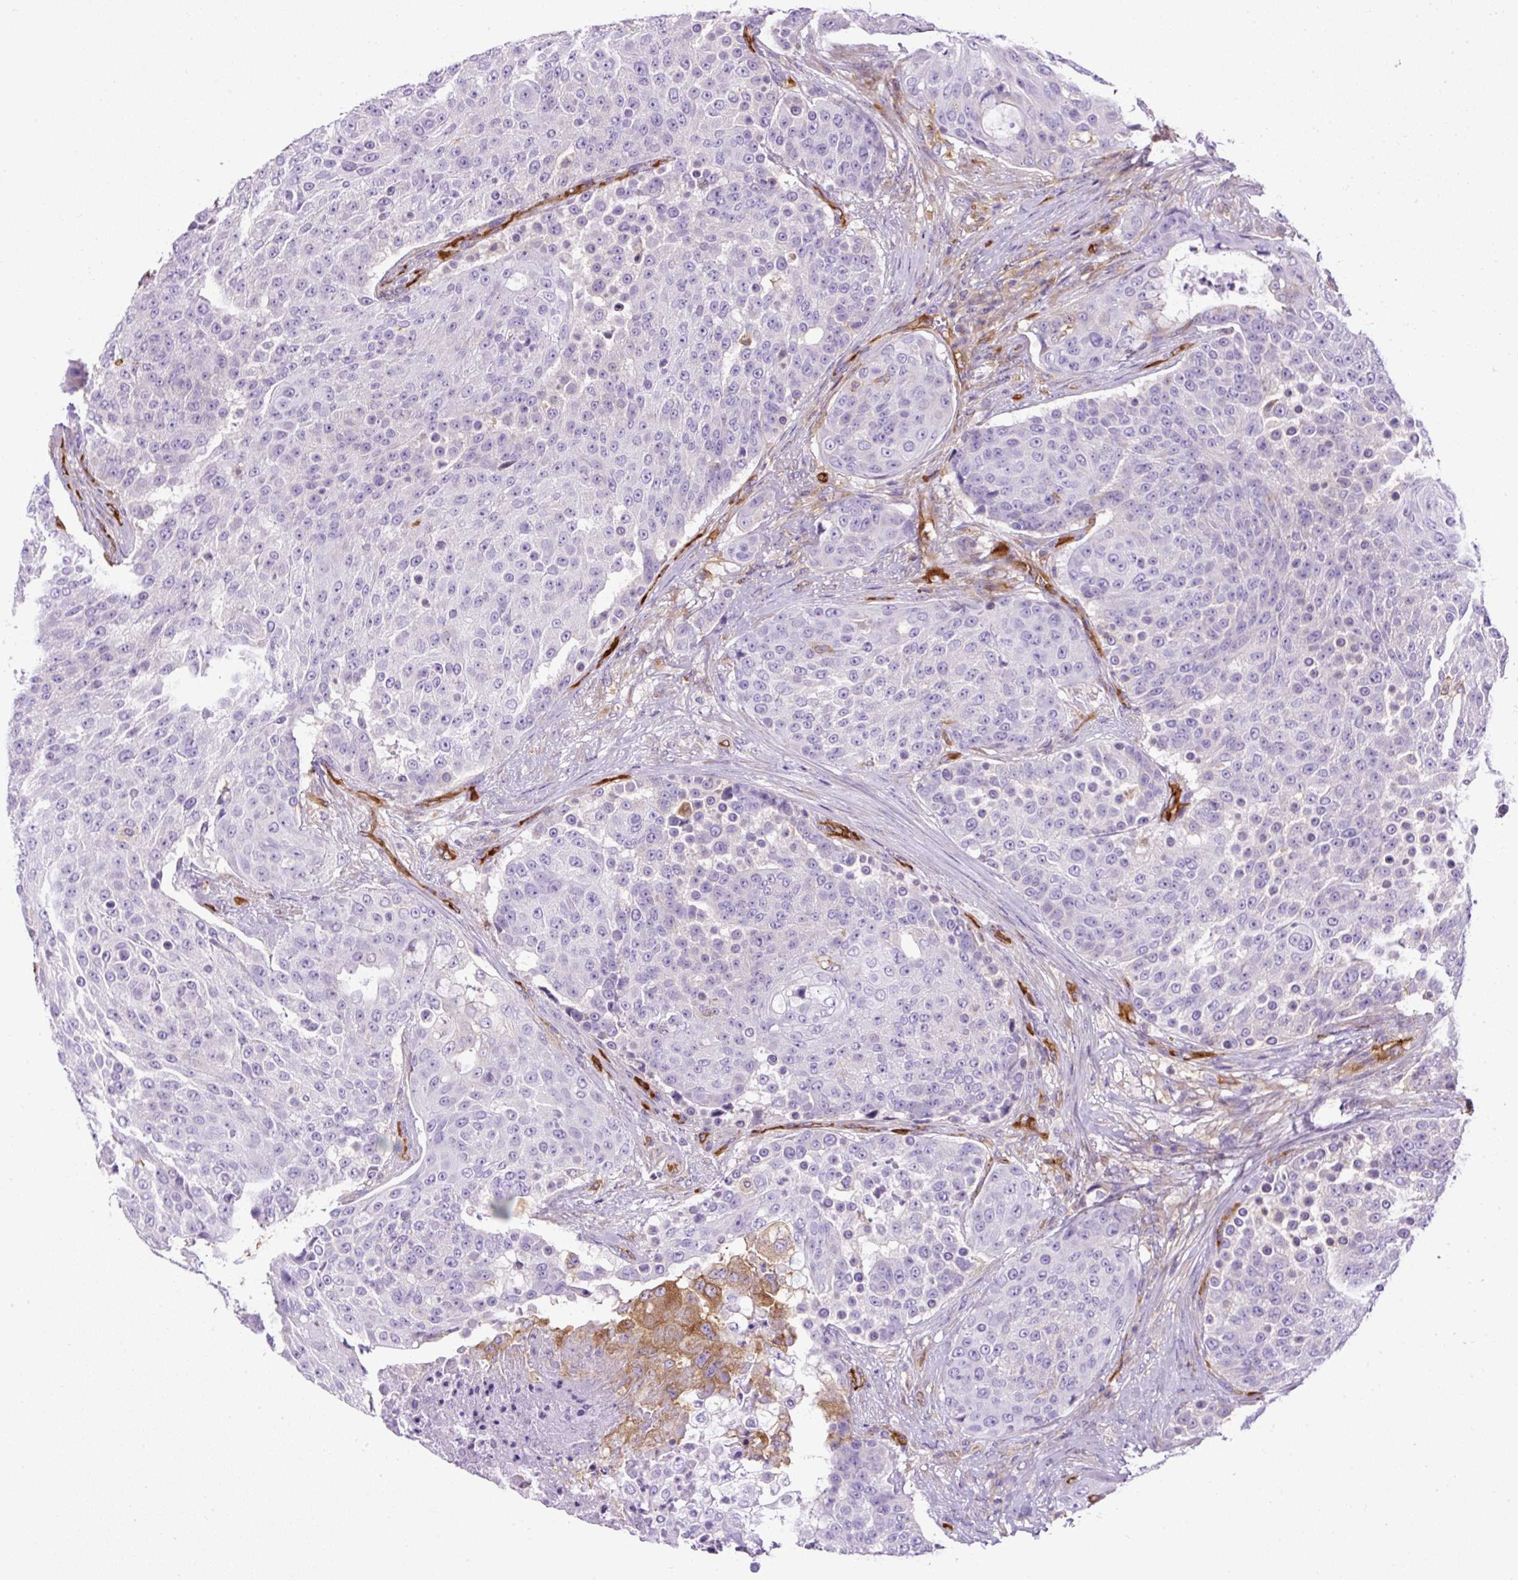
{"staining": {"intensity": "negative", "quantity": "none", "location": "none"}, "tissue": "urothelial cancer", "cell_type": "Tumor cells", "image_type": "cancer", "snomed": [{"axis": "morphology", "description": "Urothelial carcinoma, High grade"}, {"axis": "topography", "description": "Urinary bladder"}], "caption": "Urothelial cancer was stained to show a protein in brown. There is no significant positivity in tumor cells. Nuclei are stained in blue.", "gene": "MAP1S", "patient": {"sex": "female", "age": 63}}